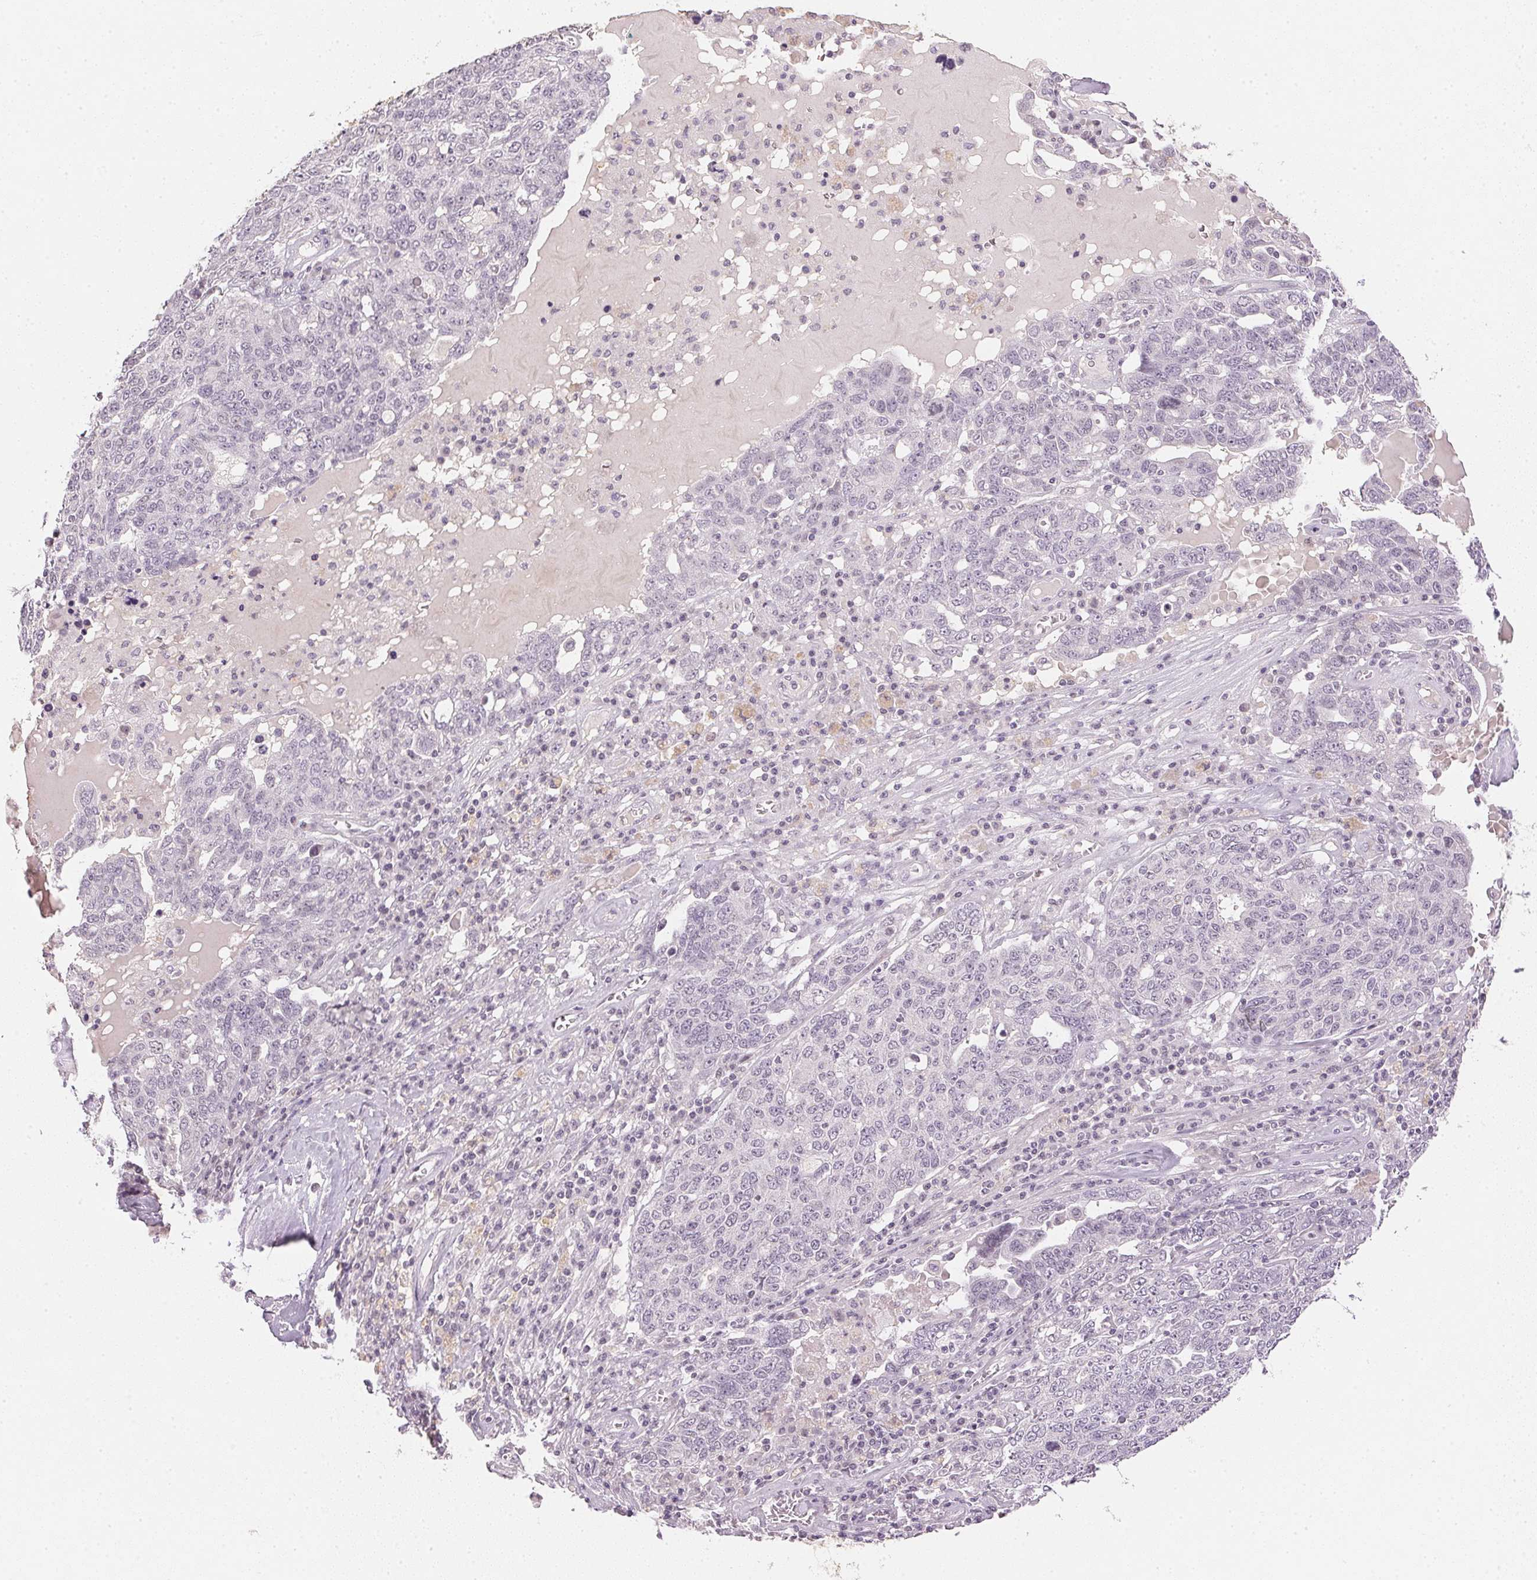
{"staining": {"intensity": "negative", "quantity": "none", "location": "none"}, "tissue": "ovarian cancer", "cell_type": "Tumor cells", "image_type": "cancer", "snomed": [{"axis": "morphology", "description": "Carcinoma, endometroid"}, {"axis": "topography", "description": "Ovary"}], "caption": "This is an immunohistochemistry micrograph of human ovarian endometroid carcinoma. There is no expression in tumor cells.", "gene": "SMTN", "patient": {"sex": "female", "age": 62}}